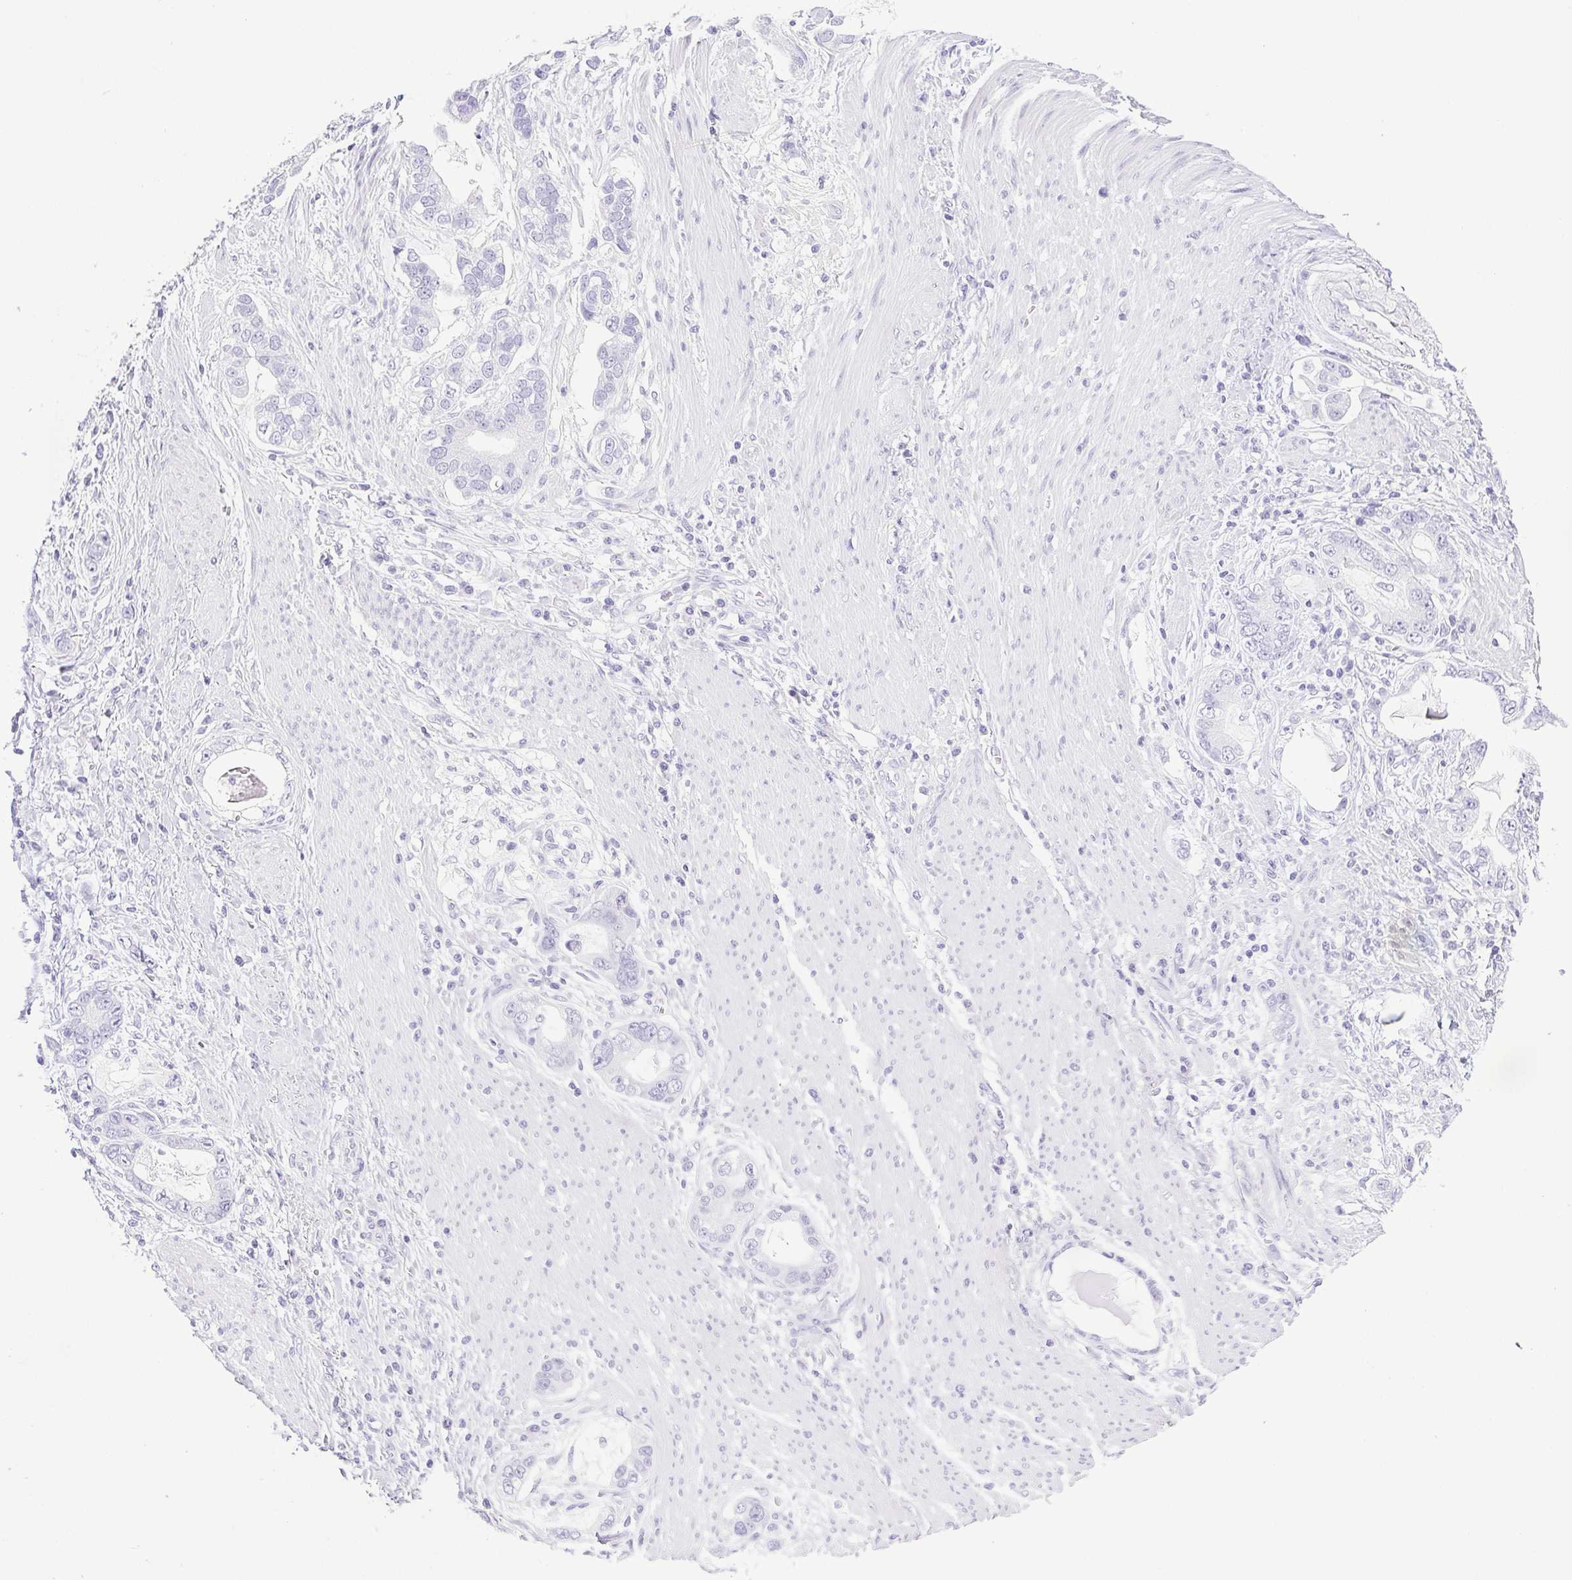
{"staining": {"intensity": "negative", "quantity": "none", "location": "none"}, "tissue": "stomach cancer", "cell_type": "Tumor cells", "image_type": "cancer", "snomed": [{"axis": "morphology", "description": "Adenocarcinoma, NOS"}, {"axis": "topography", "description": "Stomach, lower"}], "caption": "High magnification brightfield microscopy of adenocarcinoma (stomach) stained with DAB (3,3'-diaminobenzidine) (brown) and counterstained with hematoxylin (blue): tumor cells show no significant staining.", "gene": "HLA-G", "patient": {"sex": "female", "age": 93}}